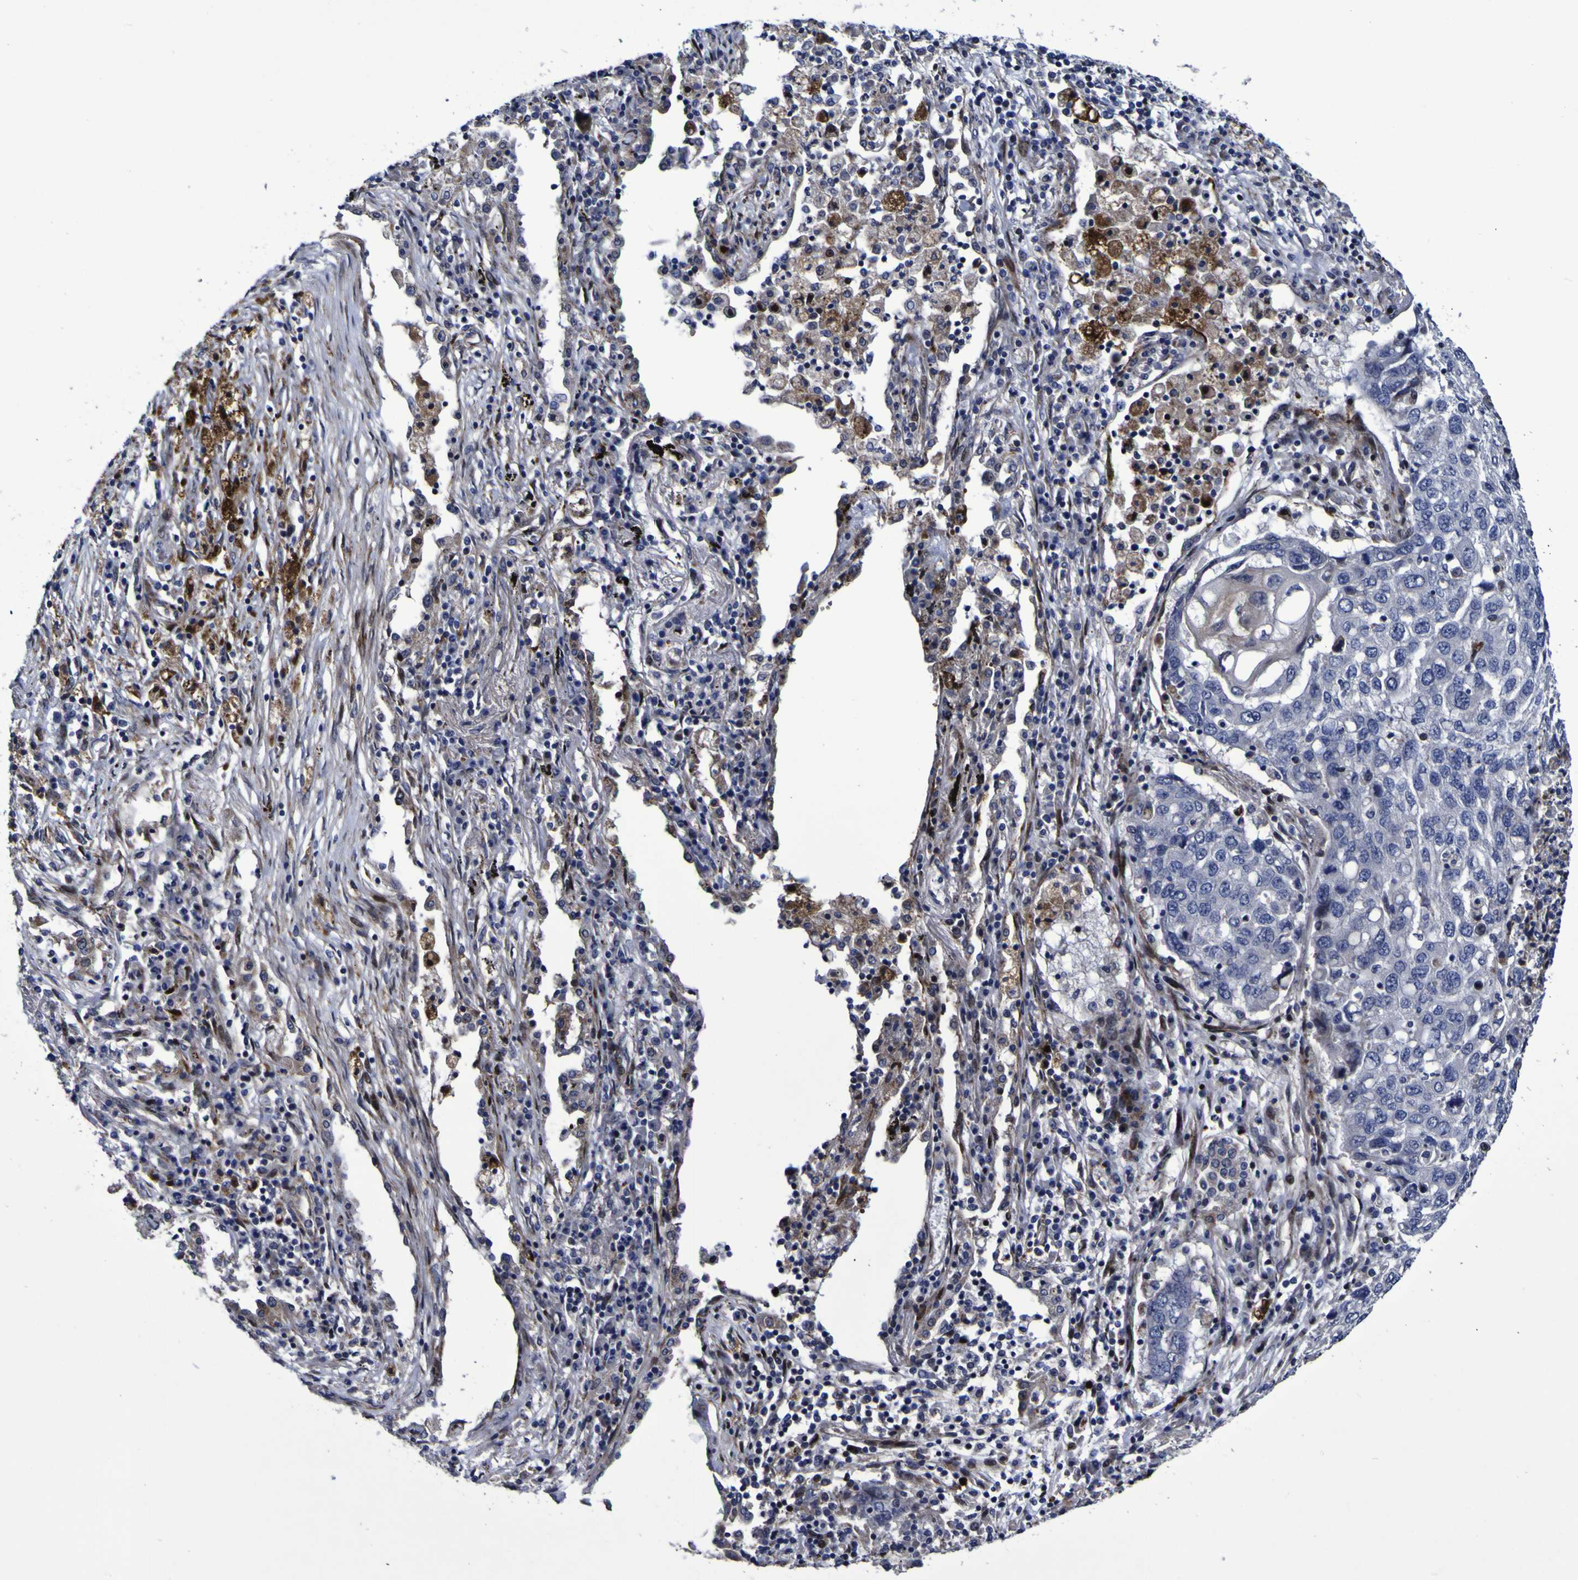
{"staining": {"intensity": "negative", "quantity": "none", "location": "none"}, "tissue": "lung cancer", "cell_type": "Tumor cells", "image_type": "cancer", "snomed": [{"axis": "morphology", "description": "Squamous cell carcinoma, NOS"}, {"axis": "topography", "description": "Lung"}], "caption": "Lung cancer stained for a protein using immunohistochemistry (IHC) exhibits no expression tumor cells.", "gene": "MGLL", "patient": {"sex": "female", "age": 63}}